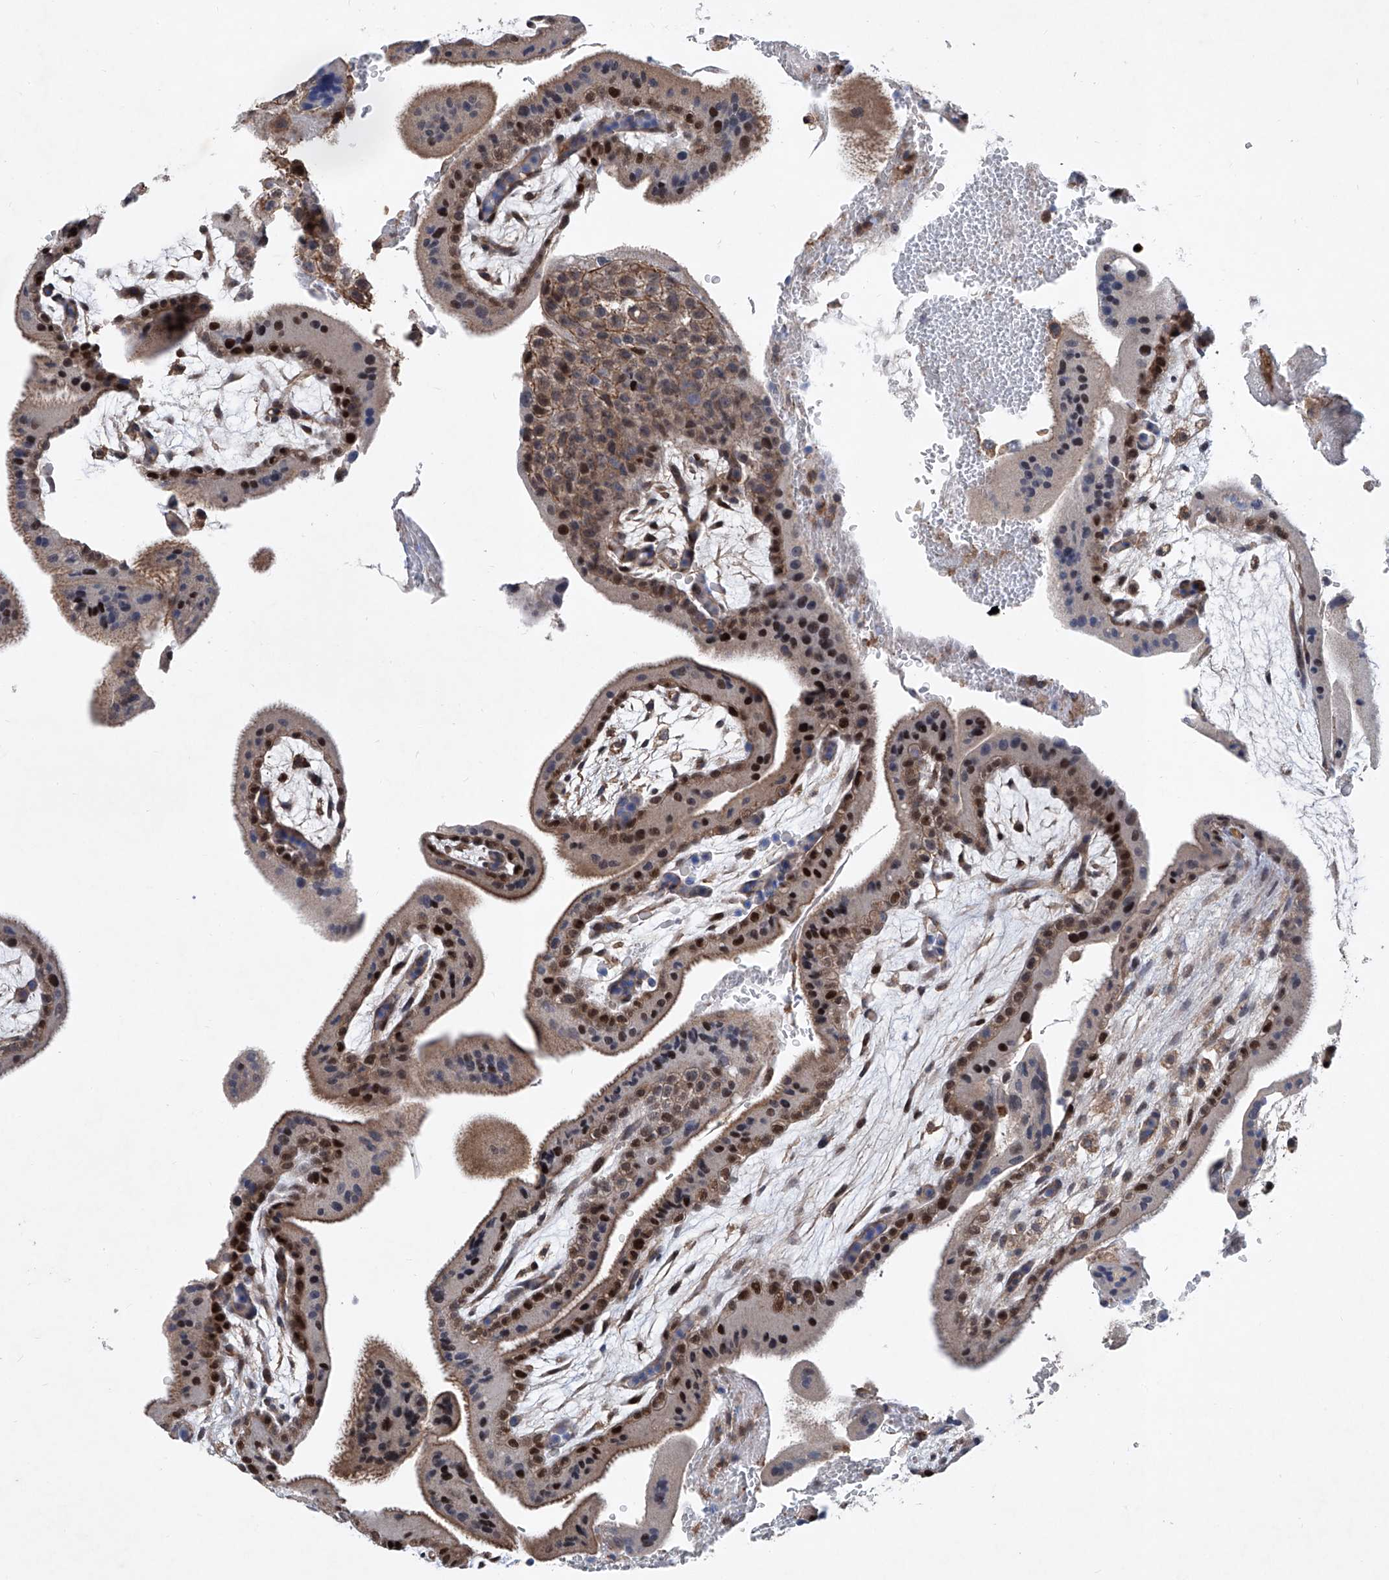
{"staining": {"intensity": "moderate", "quantity": "25%-75%", "location": "cytoplasmic/membranous,nuclear"}, "tissue": "placenta", "cell_type": "Trophoblastic cells", "image_type": "normal", "snomed": [{"axis": "morphology", "description": "Normal tissue, NOS"}, {"axis": "topography", "description": "Placenta"}], "caption": "Placenta stained for a protein reveals moderate cytoplasmic/membranous,nuclear positivity in trophoblastic cells. (DAB (3,3'-diaminobenzidine) = brown stain, brightfield microscopy at high magnification).", "gene": "NT5C3A", "patient": {"sex": "female", "age": 35}}